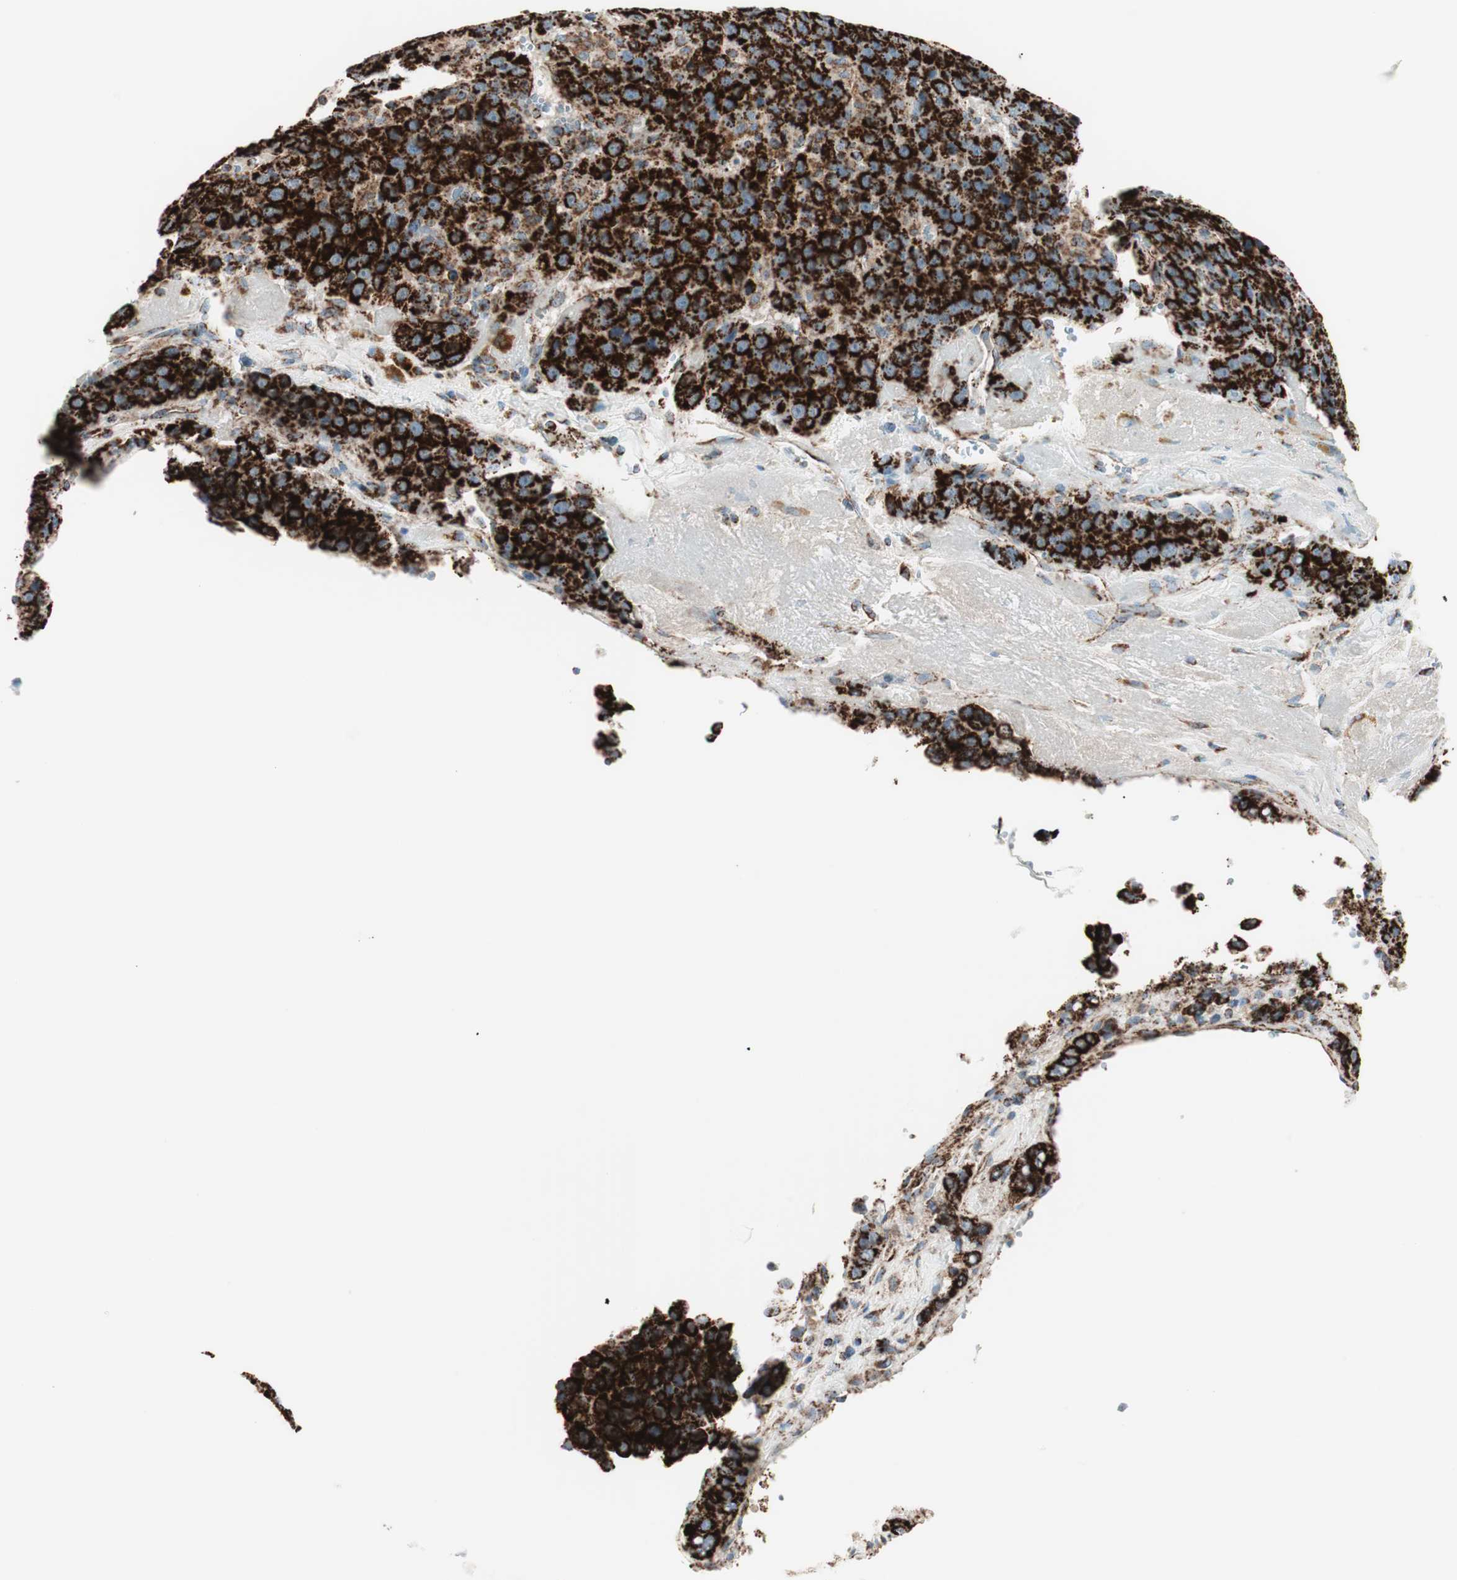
{"staining": {"intensity": "strong", "quantity": ">75%", "location": "cytoplasmic/membranous"}, "tissue": "liver cancer", "cell_type": "Tumor cells", "image_type": "cancer", "snomed": [{"axis": "morphology", "description": "Carcinoma, Hepatocellular, NOS"}, {"axis": "topography", "description": "Liver"}], "caption": "Immunohistochemical staining of human liver cancer reveals strong cytoplasmic/membranous protein expression in approximately >75% of tumor cells. (DAB = brown stain, brightfield microscopy at high magnification).", "gene": "TOMM20", "patient": {"sex": "female", "age": 53}}